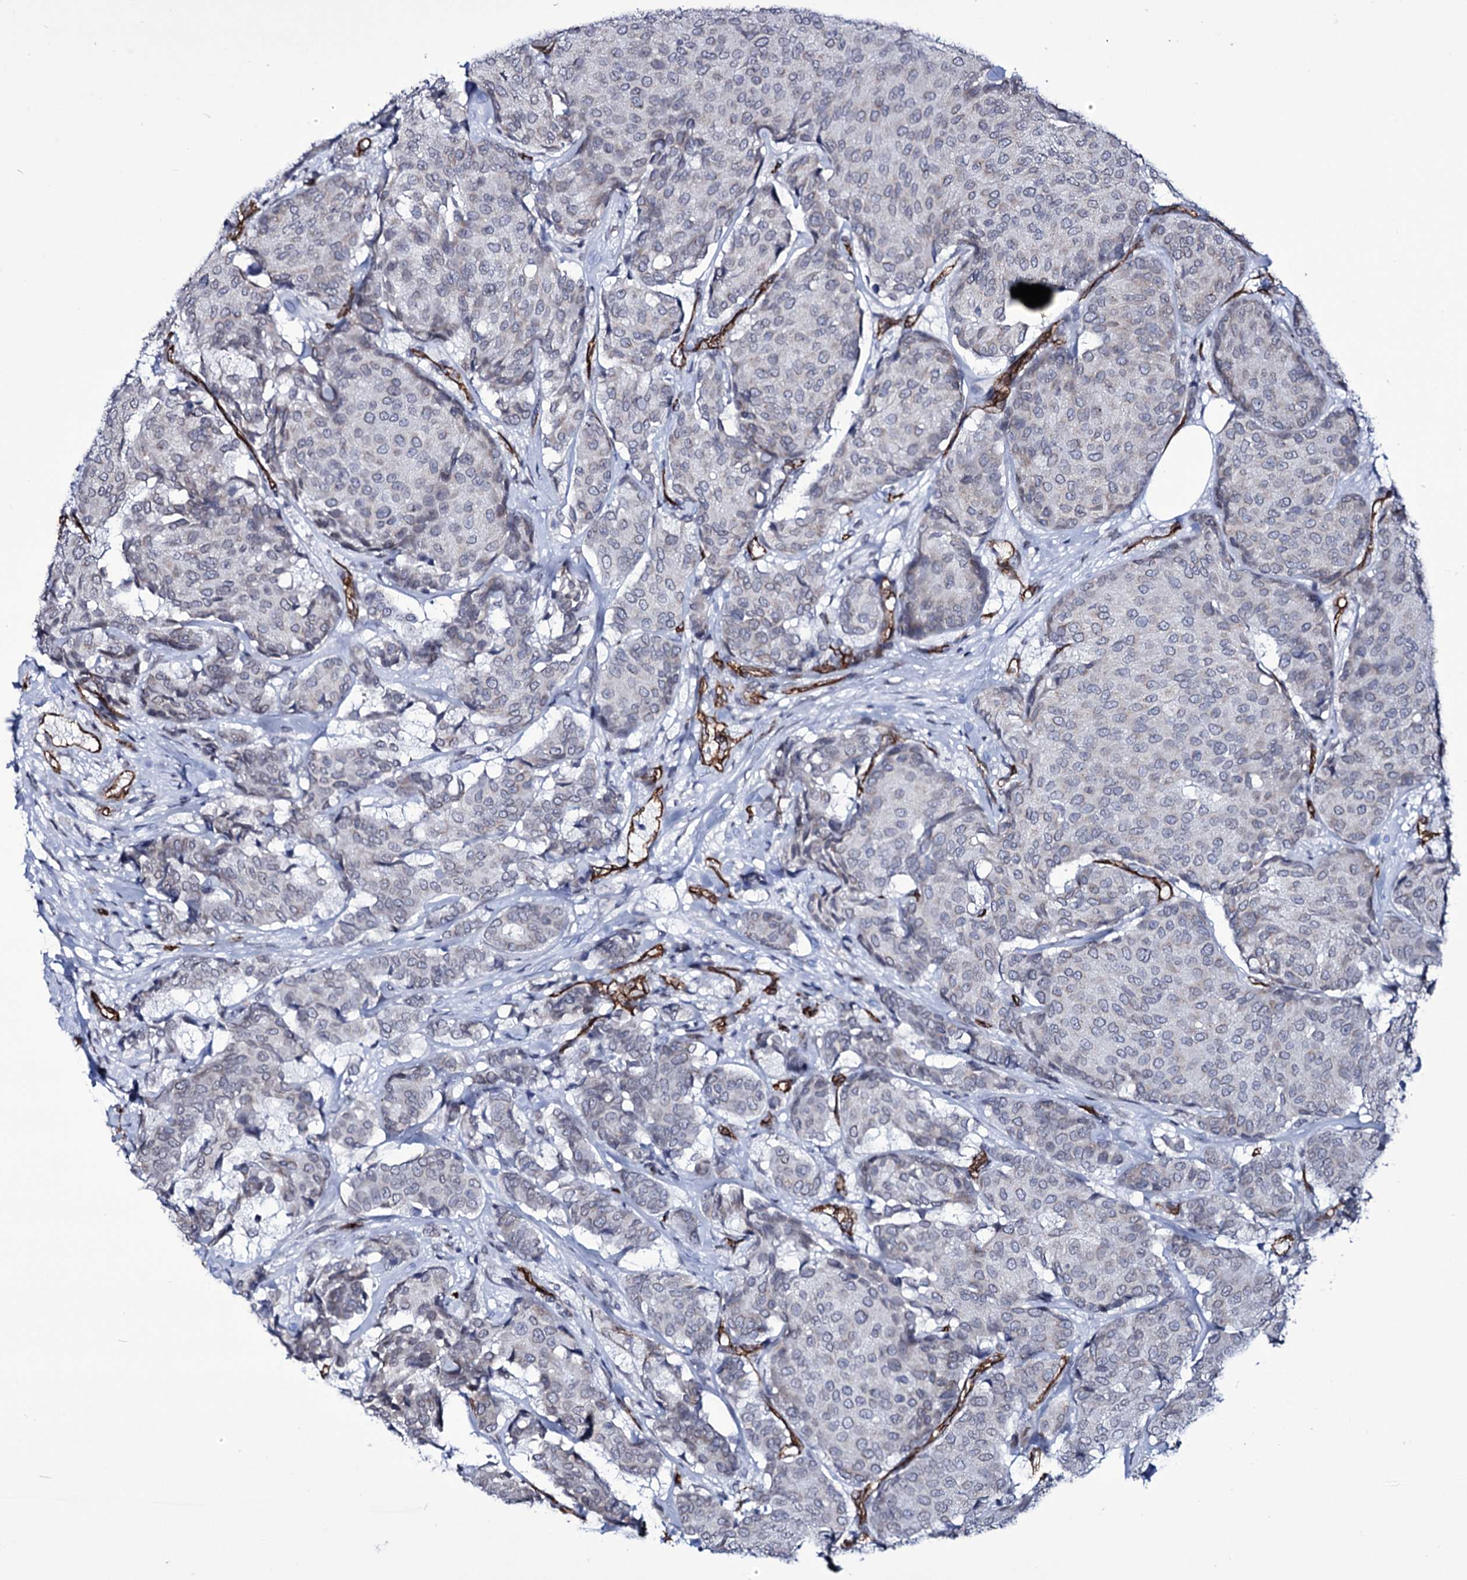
{"staining": {"intensity": "negative", "quantity": "none", "location": "none"}, "tissue": "breast cancer", "cell_type": "Tumor cells", "image_type": "cancer", "snomed": [{"axis": "morphology", "description": "Duct carcinoma"}, {"axis": "topography", "description": "Breast"}], "caption": "Tumor cells show no significant positivity in breast cancer. Nuclei are stained in blue.", "gene": "ZC3H12C", "patient": {"sex": "female", "age": 75}}